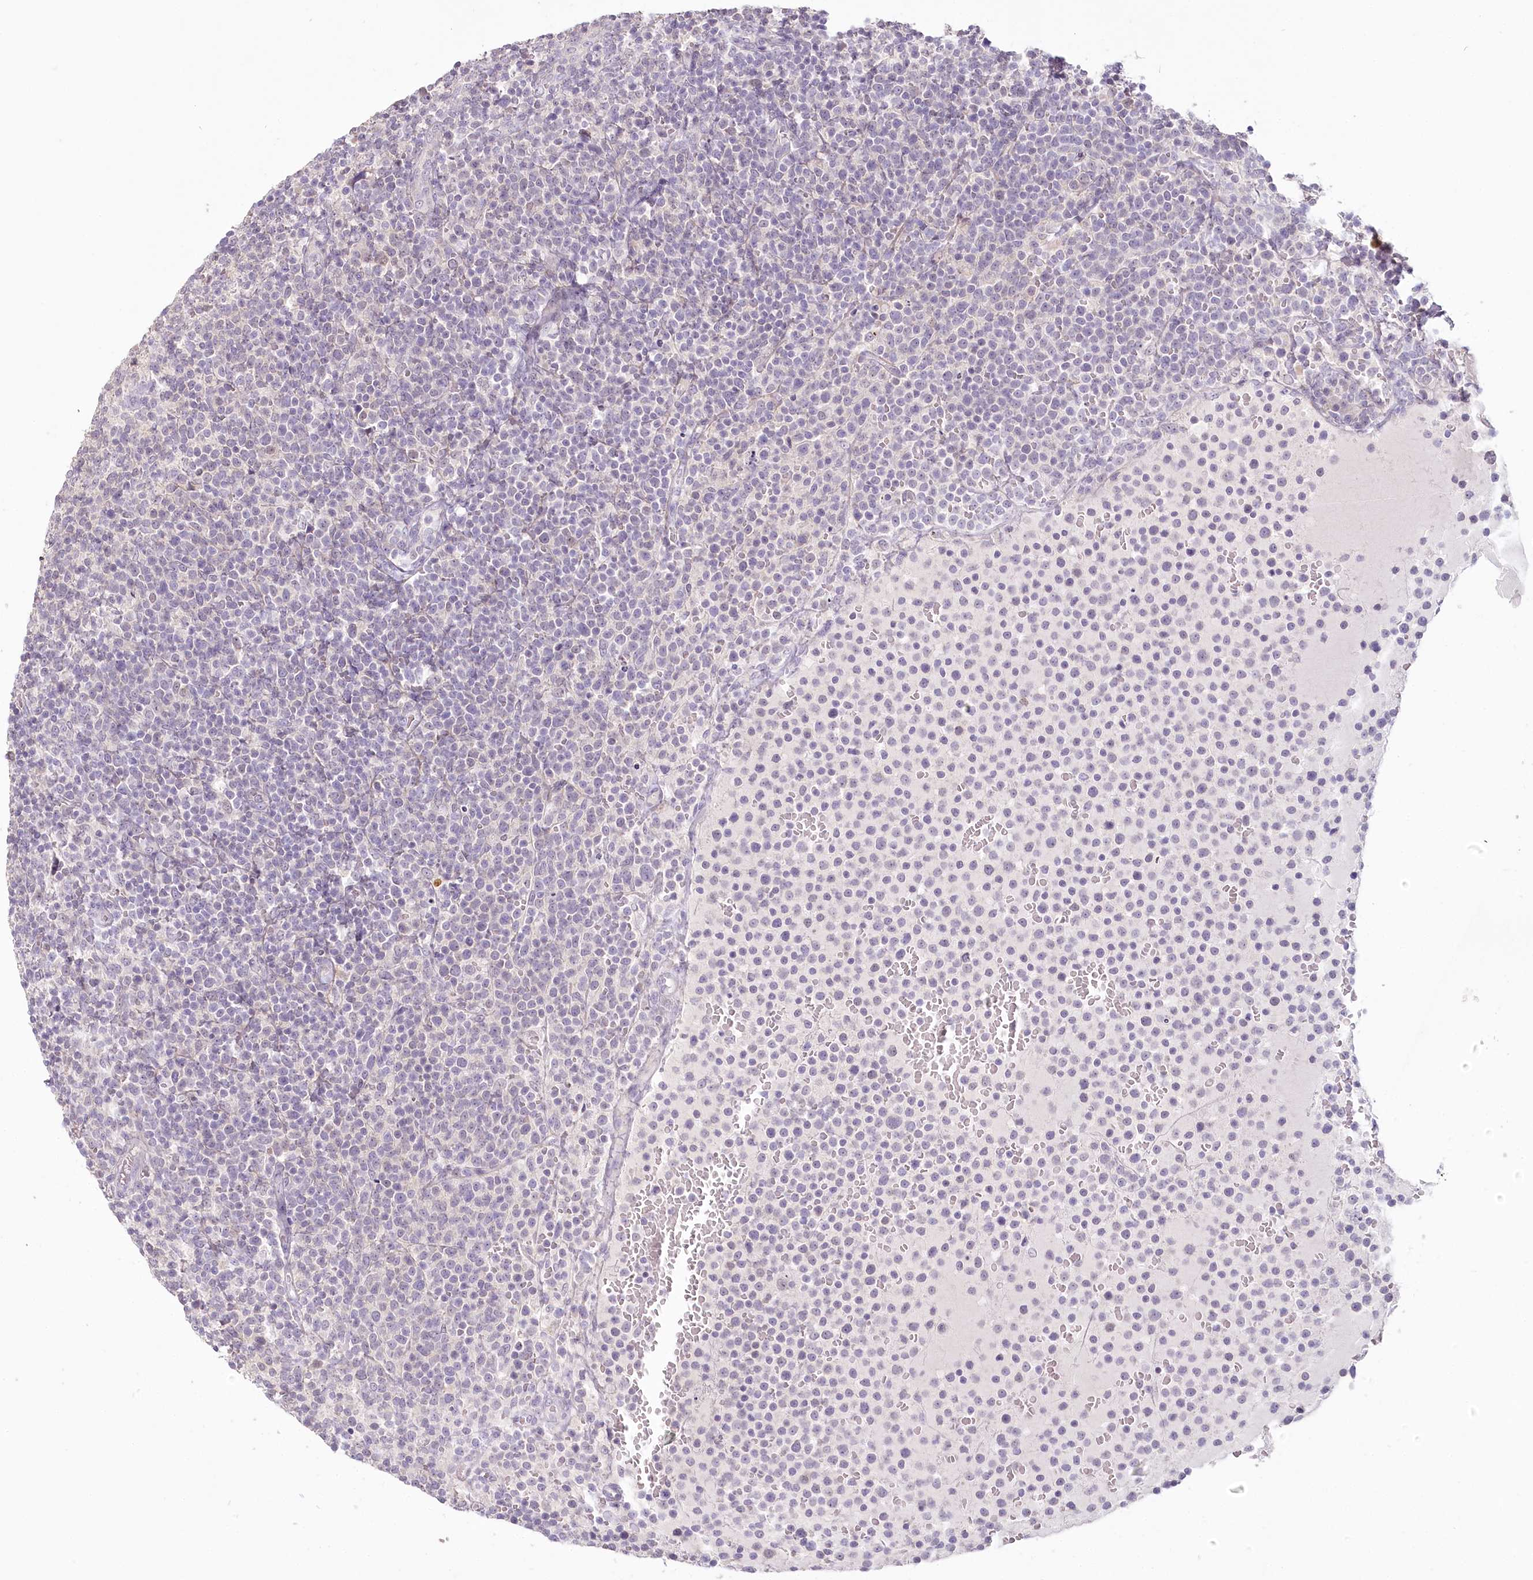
{"staining": {"intensity": "negative", "quantity": "none", "location": "none"}, "tissue": "lymphoma", "cell_type": "Tumor cells", "image_type": "cancer", "snomed": [{"axis": "morphology", "description": "Malignant lymphoma, non-Hodgkin's type, High grade"}, {"axis": "topography", "description": "Lymph node"}], "caption": "There is no significant staining in tumor cells of lymphoma. Brightfield microscopy of immunohistochemistry (IHC) stained with DAB (3,3'-diaminobenzidine) (brown) and hematoxylin (blue), captured at high magnification.", "gene": "USP11", "patient": {"sex": "male", "age": 61}}